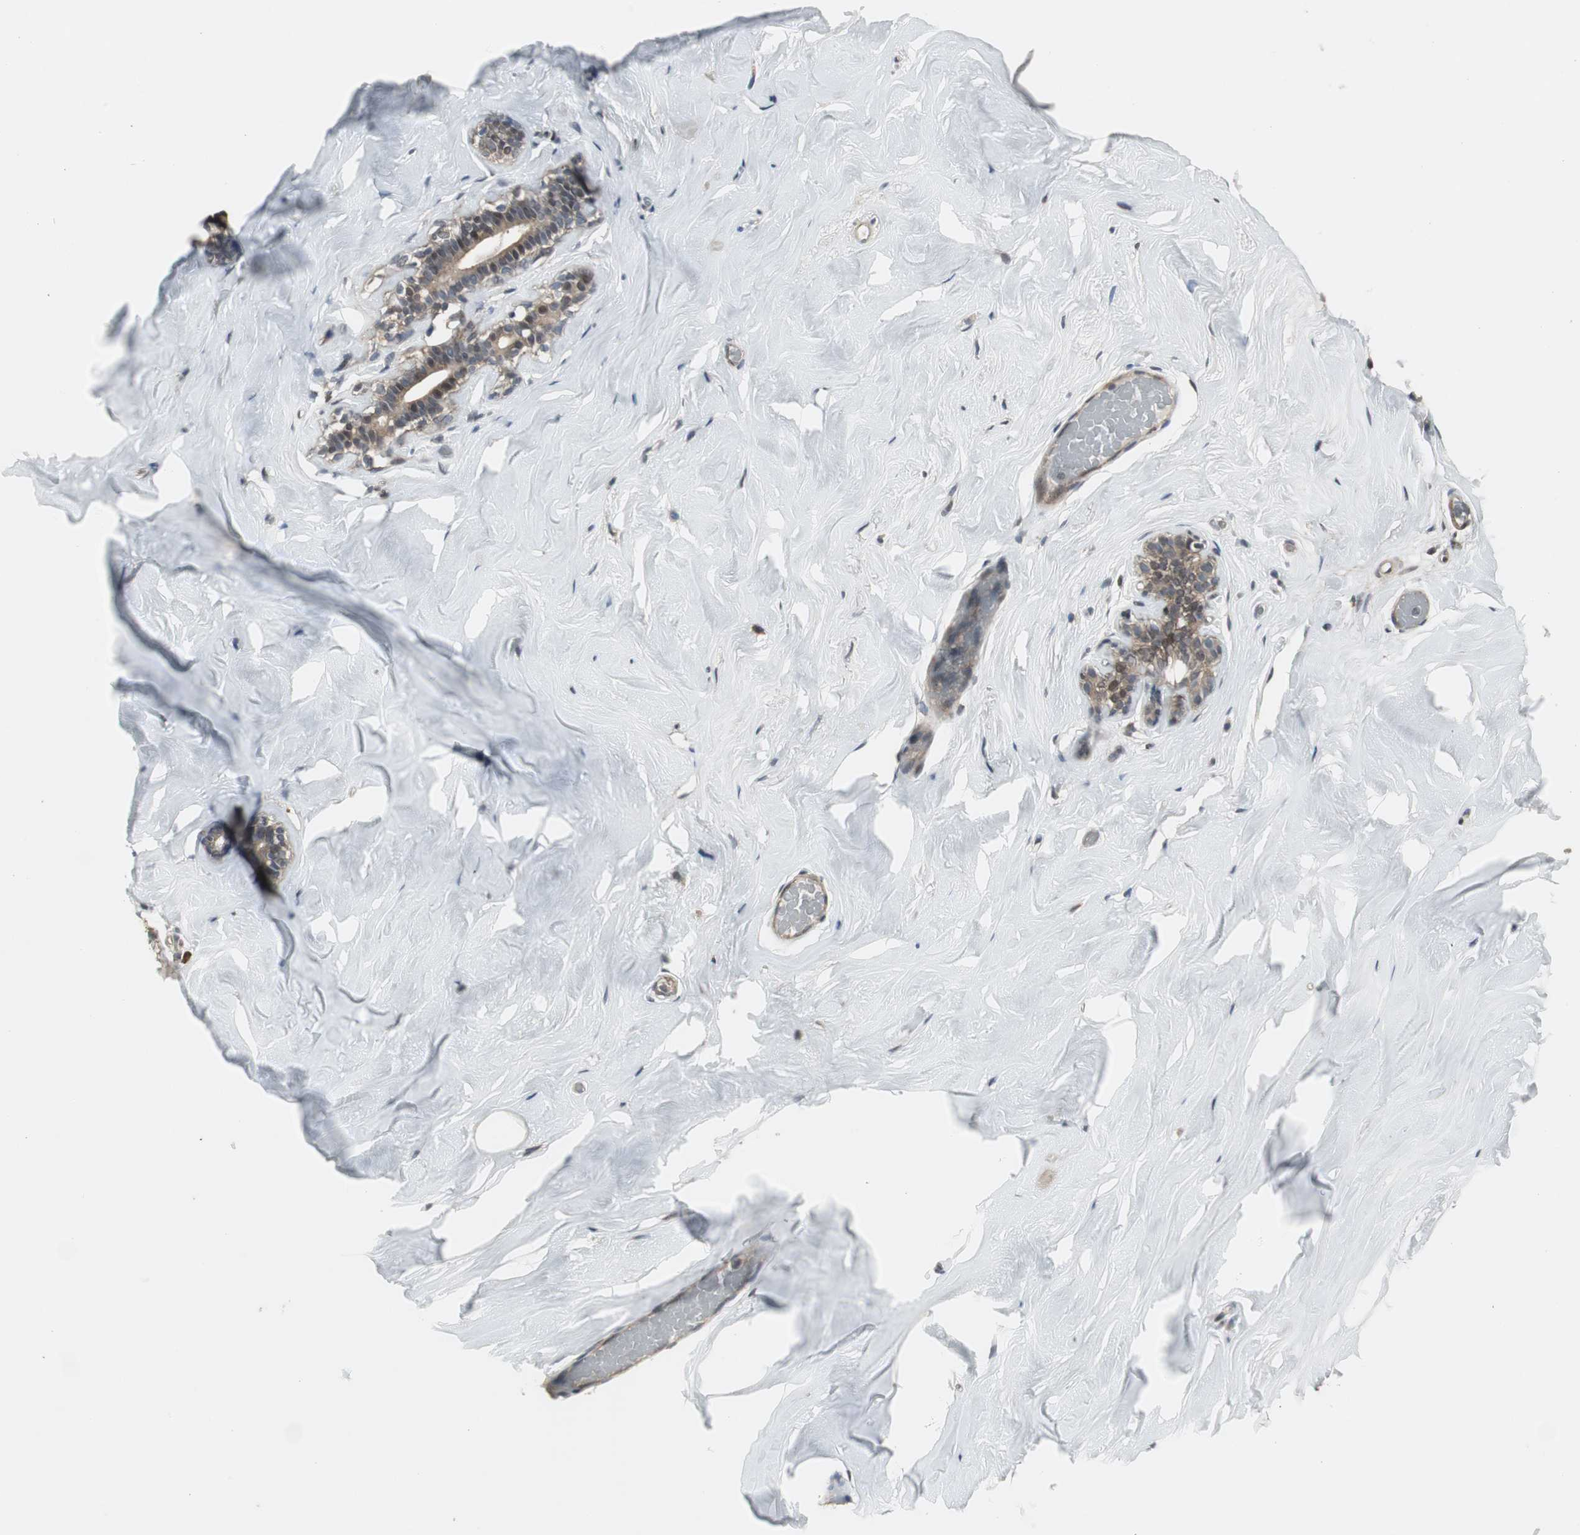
{"staining": {"intensity": "negative", "quantity": "none", "location": "none"}, "tissue": "breast", "cell_type": "Adipocytes", "image_type": "normal", "snomed": [{"axis": "morphology", "description": "Normal tissue, NOS"}, {"axis": "topography", "description": "Breast"}], "caption": "This is an immunohistochemistry (IHC) photomicrograph of benign breast. There is no positivity in adipocytes.", "gene": "PFDN1", "patient": {"sex": "female", "age": 75}}